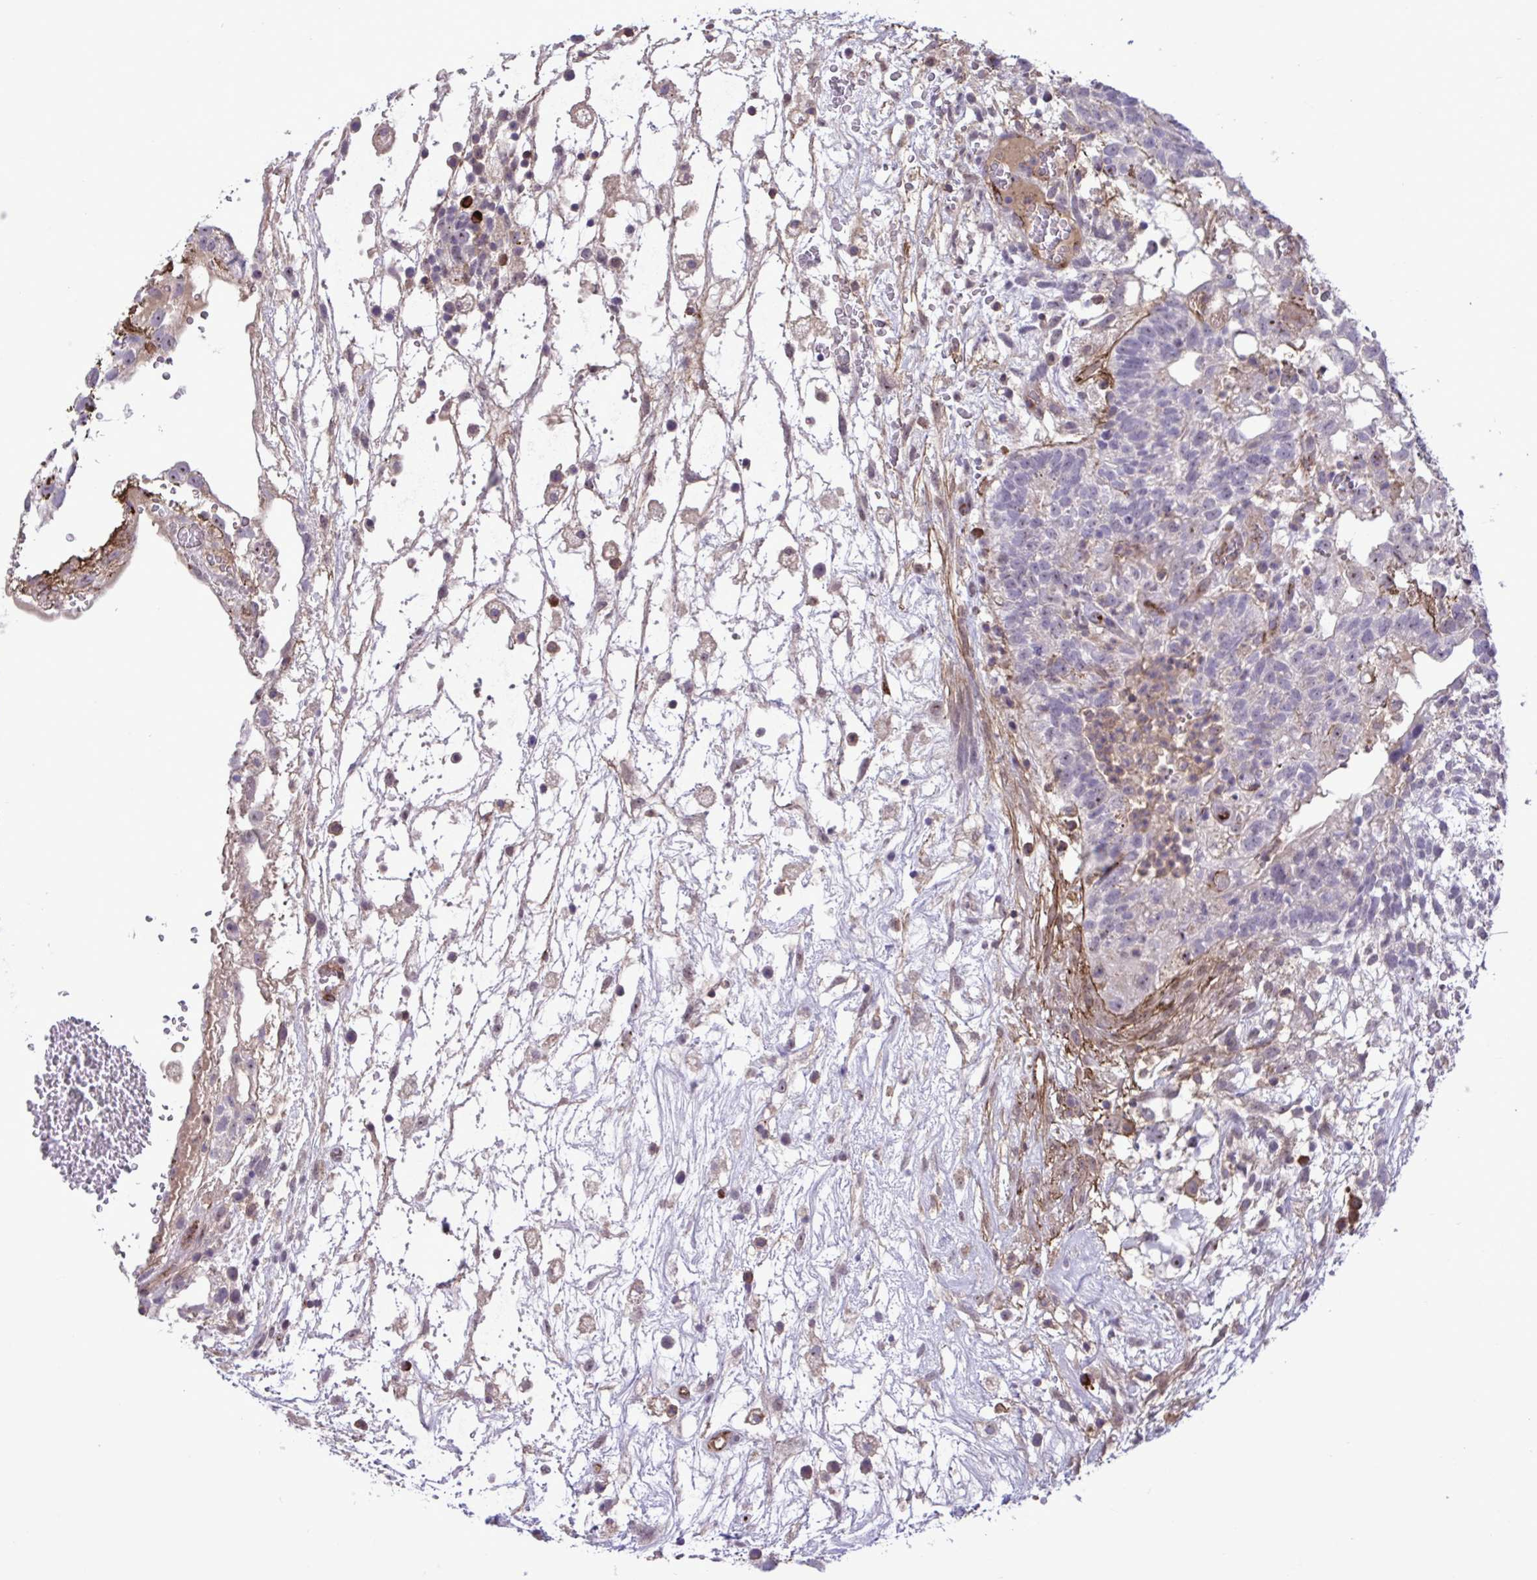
{"staining": {"intensity": "moderate", "quantity": "<25%", "location": "nuclear"}, "tissue": "testis cancer", "cell_type": "Tumor cells", "image_type": "cancer", "snomed": [{"axis": "morphology", "description": "Normal tissue, NOS"}, {"axis": "morphology", "description": "Carcinoma, Embryonal, NOS"}, {"axis": "topography", "description": "Testis"}], "caption": "Protein expression analysis of human embryonal carcinoma (testis) reveals moderate nuclear staining in about <25% of tumor cells.", "gene": "CD101", "patient": {"sex": "male", "age": 32}}